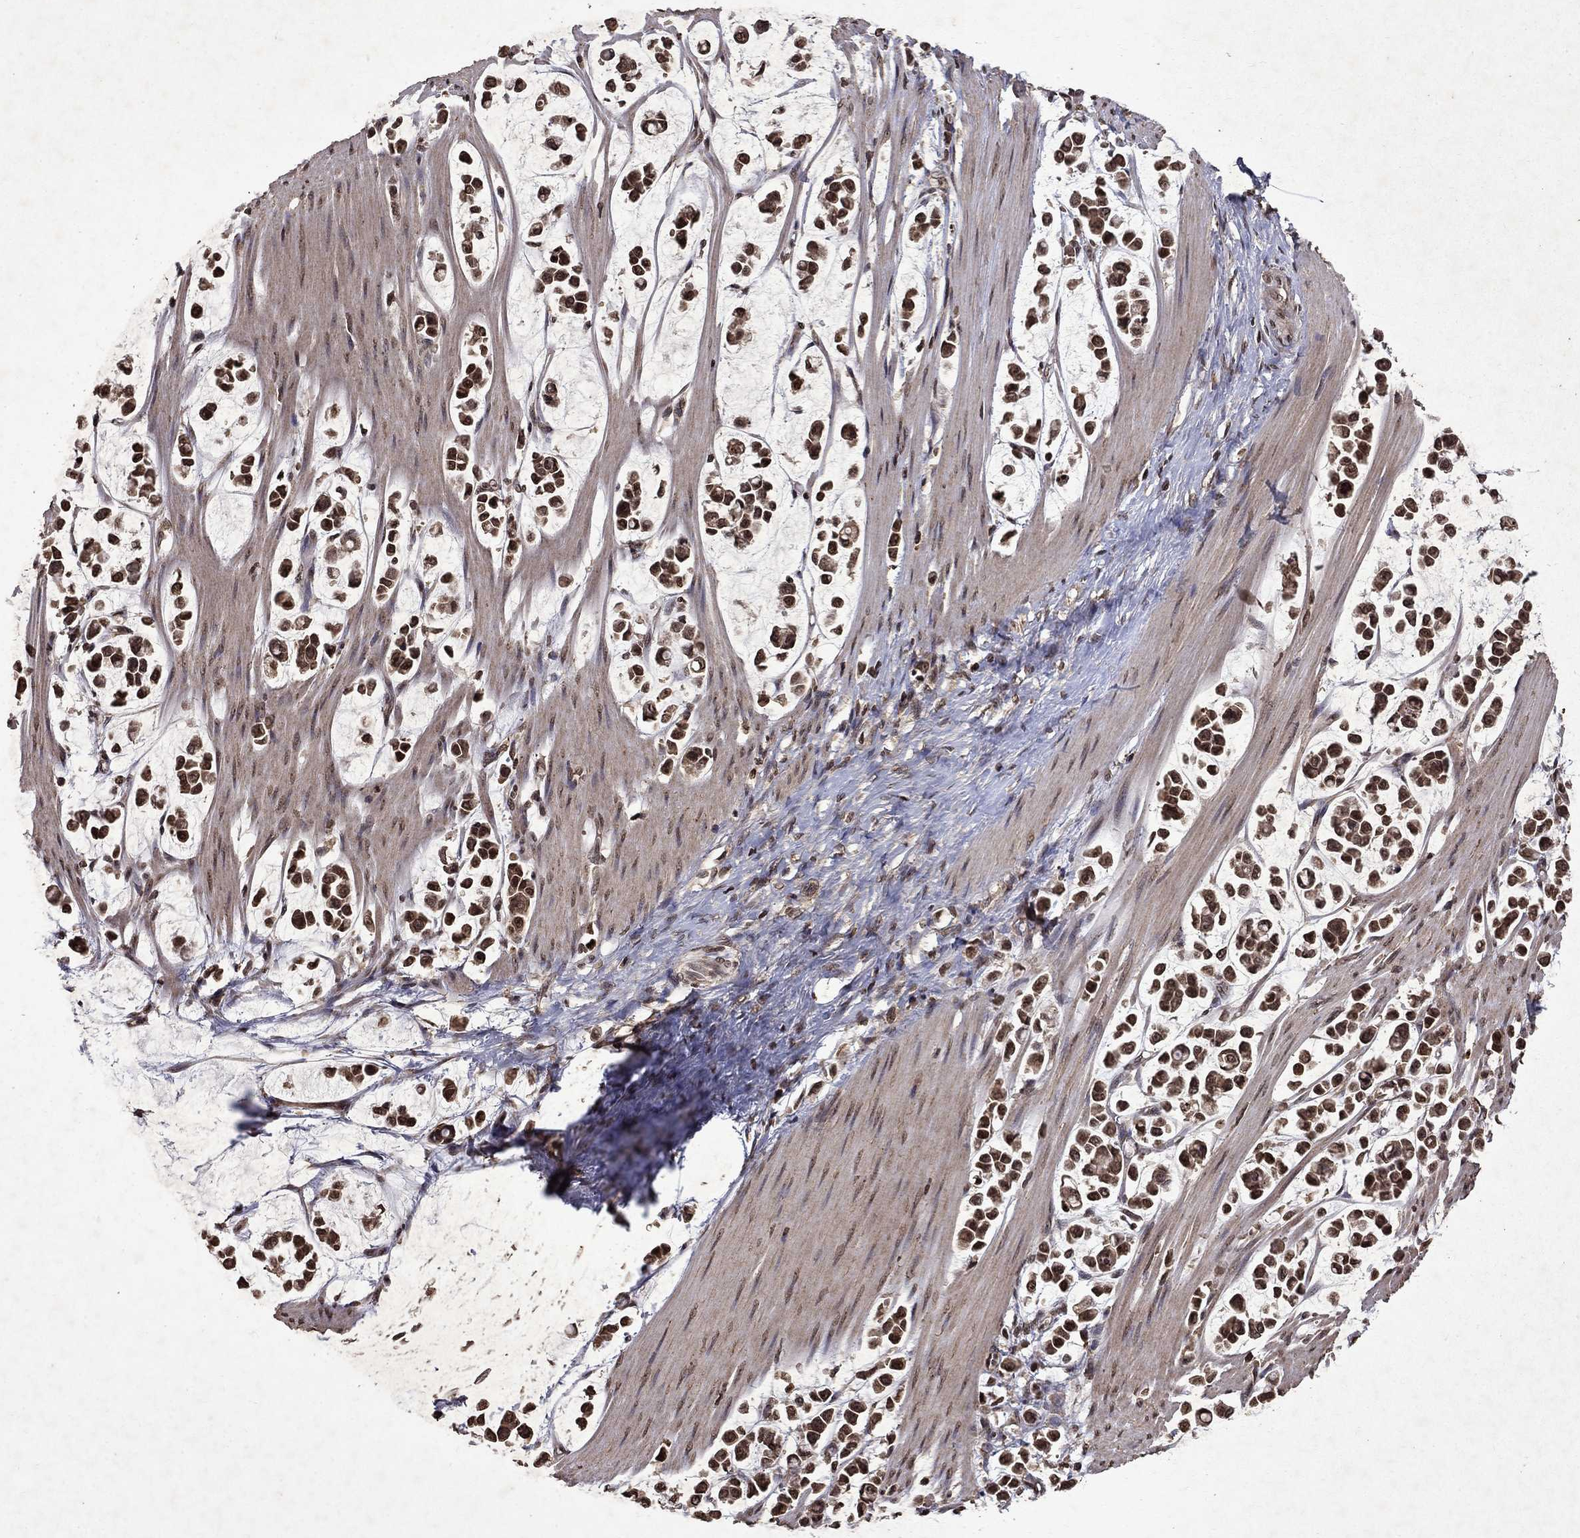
{"staining": {"intensity": "moderate", "quantity": ">75%", "location": "cytoplasmic/membranous,nuclear"}, "tissue": "stomach cancer", "cell_type": "Tumor cells", "image_type": "cancer", "snomed": [{"axis": "morphology", "description": "Adenocarcinoma, NOS"}, {"axis": "topography", "description": "Stomach"}], "caption": "A medium amount of moderate cytoplasmic/membranous and nuclear expression is identified in about >75% of tumor cells in adenocarcinoma (stomach) tissue.", "gene": "PIN4", "patient": {"sex": "male", "age": 82}}